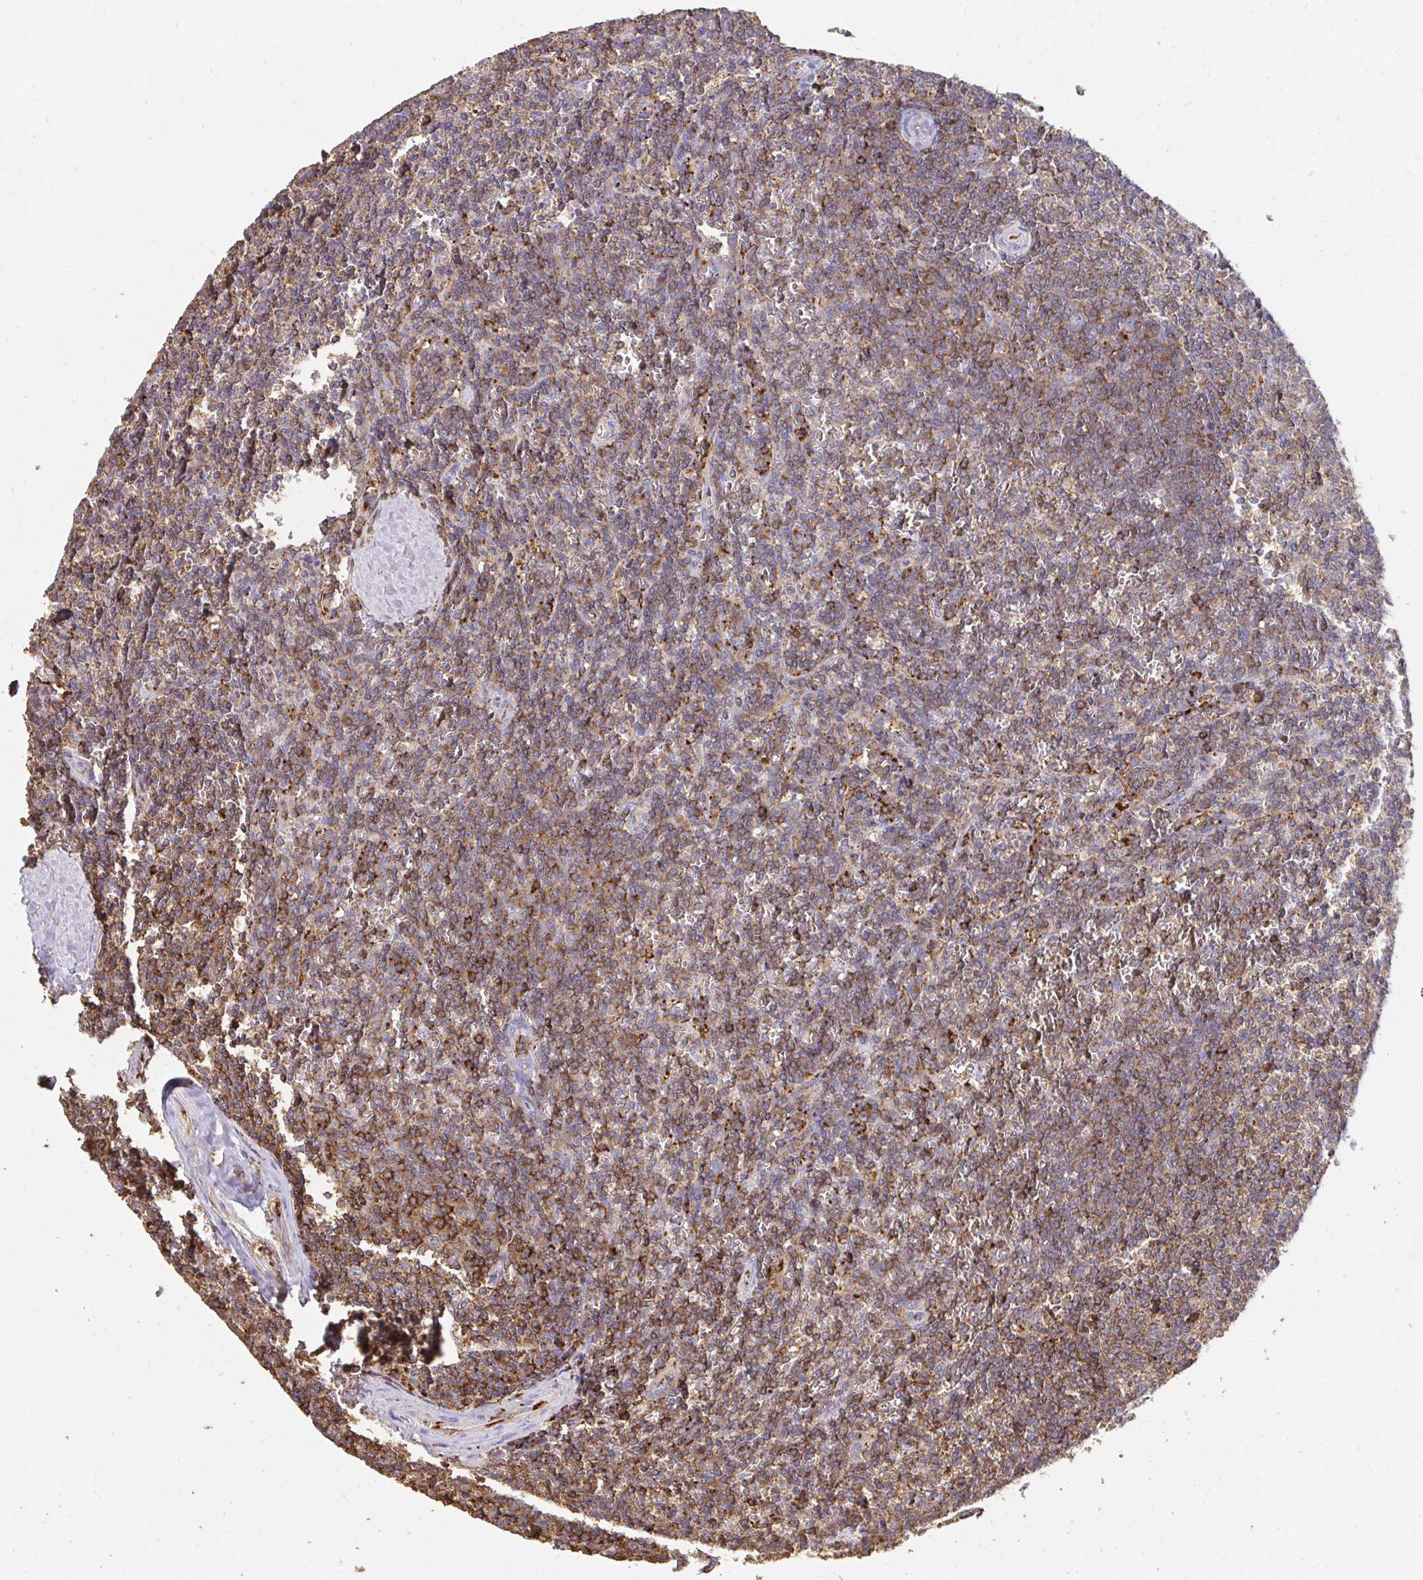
{"staining": {"intensity": "moderate", "quantity": "25%-75%", "location": "cytoplasmic/membranous"}, "tissue": "lymphoma", "cell_type": "Tumor cells", "image_type": "cancer", "snomed": [{"axis": "morphology", "description": "Malignant lymphoma, non-Hodgkin's type, Low grade"}, {"axis": "topography", "description": "Spleen"}], "caption": "Protein positivity by immunohistochemistry displays moderate cytoplasmic/membranous positivity in approximately 25%-75% of tumor cells in malignant lymphoma, non-Hodgkin's type (low-grade).", "gene": "CFL1", "patient": {"sex": "male", "age": 78}}